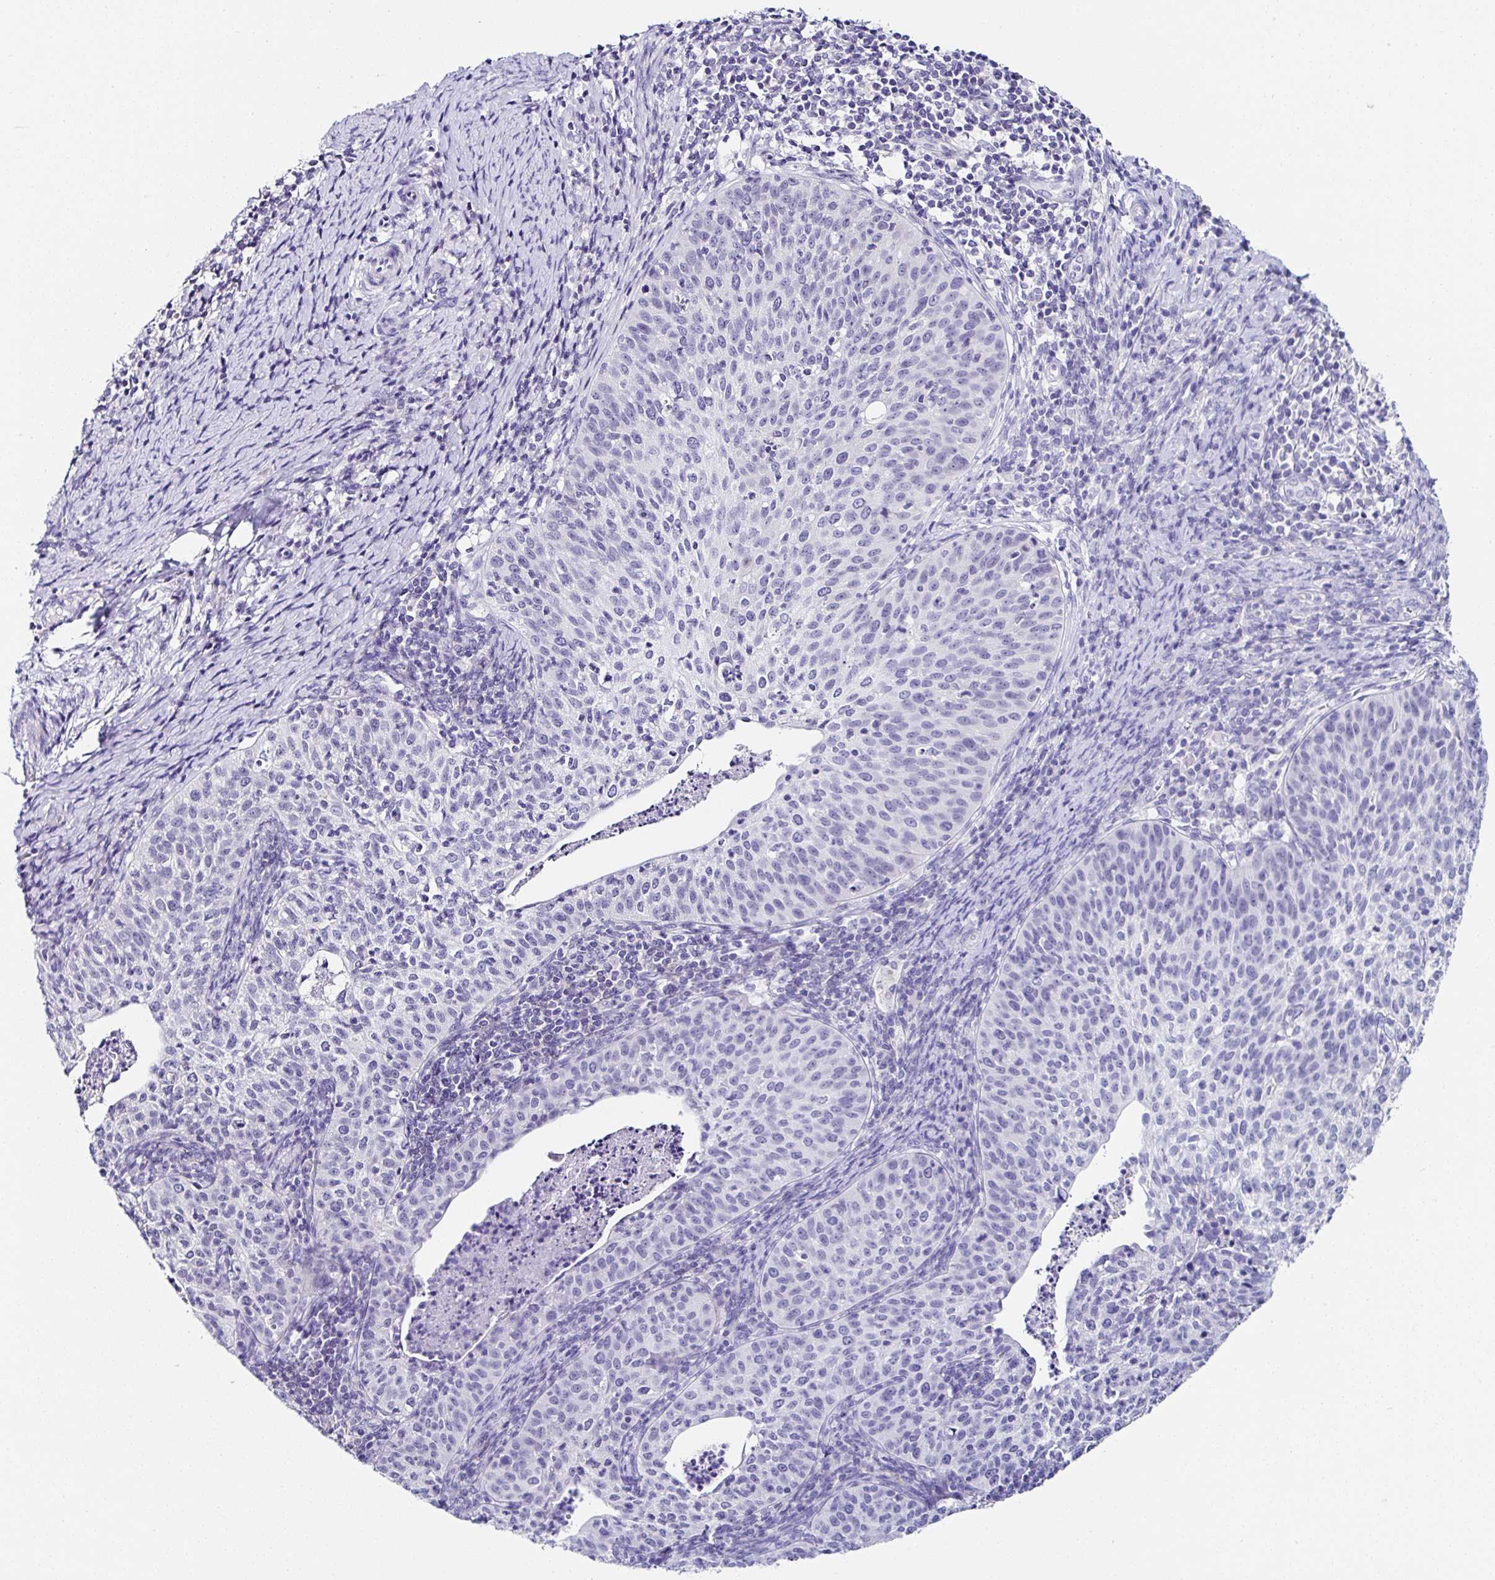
{"staining": {"intensity": "negative", "quantity": "none", "location": "none"}, "tissue": "cervical cancer", "cell_type": "Tumor cells", "image_type": "cancer", "snomed": [{"axis": "morphology", "description": "Squamous cell carcinoma, NOS"}, {"axis": "topography", "description": "Cervix"}], "caption": "This is an immunohistochemistry (IHC) image of human cervical cancer (squamous cell carcinoma). There is no positivity in tumor cells.", "gene": "UGT3A1", "patient": {"sex": "female", "age": 30}}